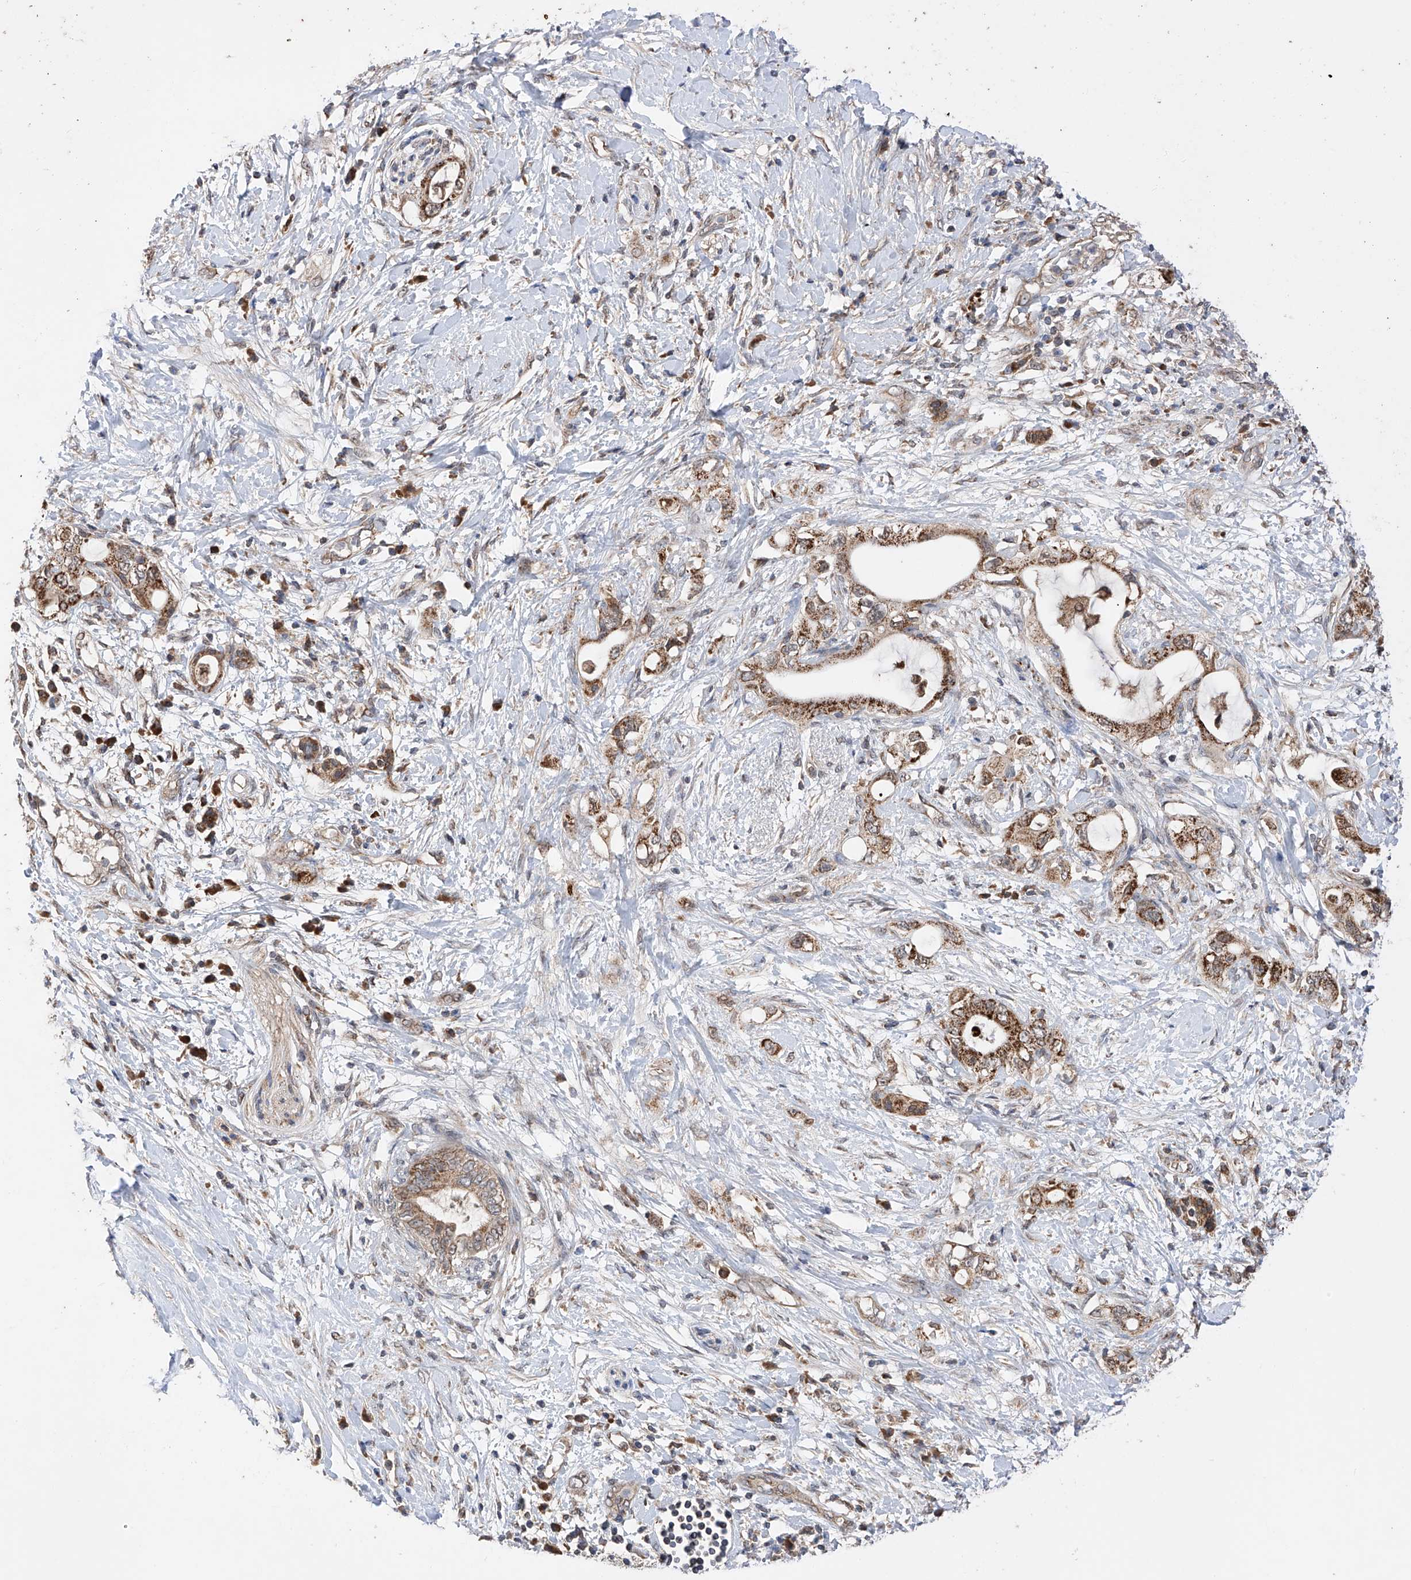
{"staining": {"intensity": "moderate", "quantity": ">75%", "location": "cytoplasmic/membranous"}, "tissue": "pancreatic cancer", "cell_type": "Tumor cells", "image_type": "cancer", "snomed": [{"axis": "morphology", "description": "Adenocarcinoma, NOS"}, {"axis": "topography", "description": "Pancreas"}], "caption": "Immunohistochemical staining of human pancreatic cancer (adenocarcinoma) shows medium levels of moderate cytoplasmic/membranous positivity in approximately >75% of tumor cells.", "gene": "SDHAF4", "patient": {"sex": "female", "age": 56}}